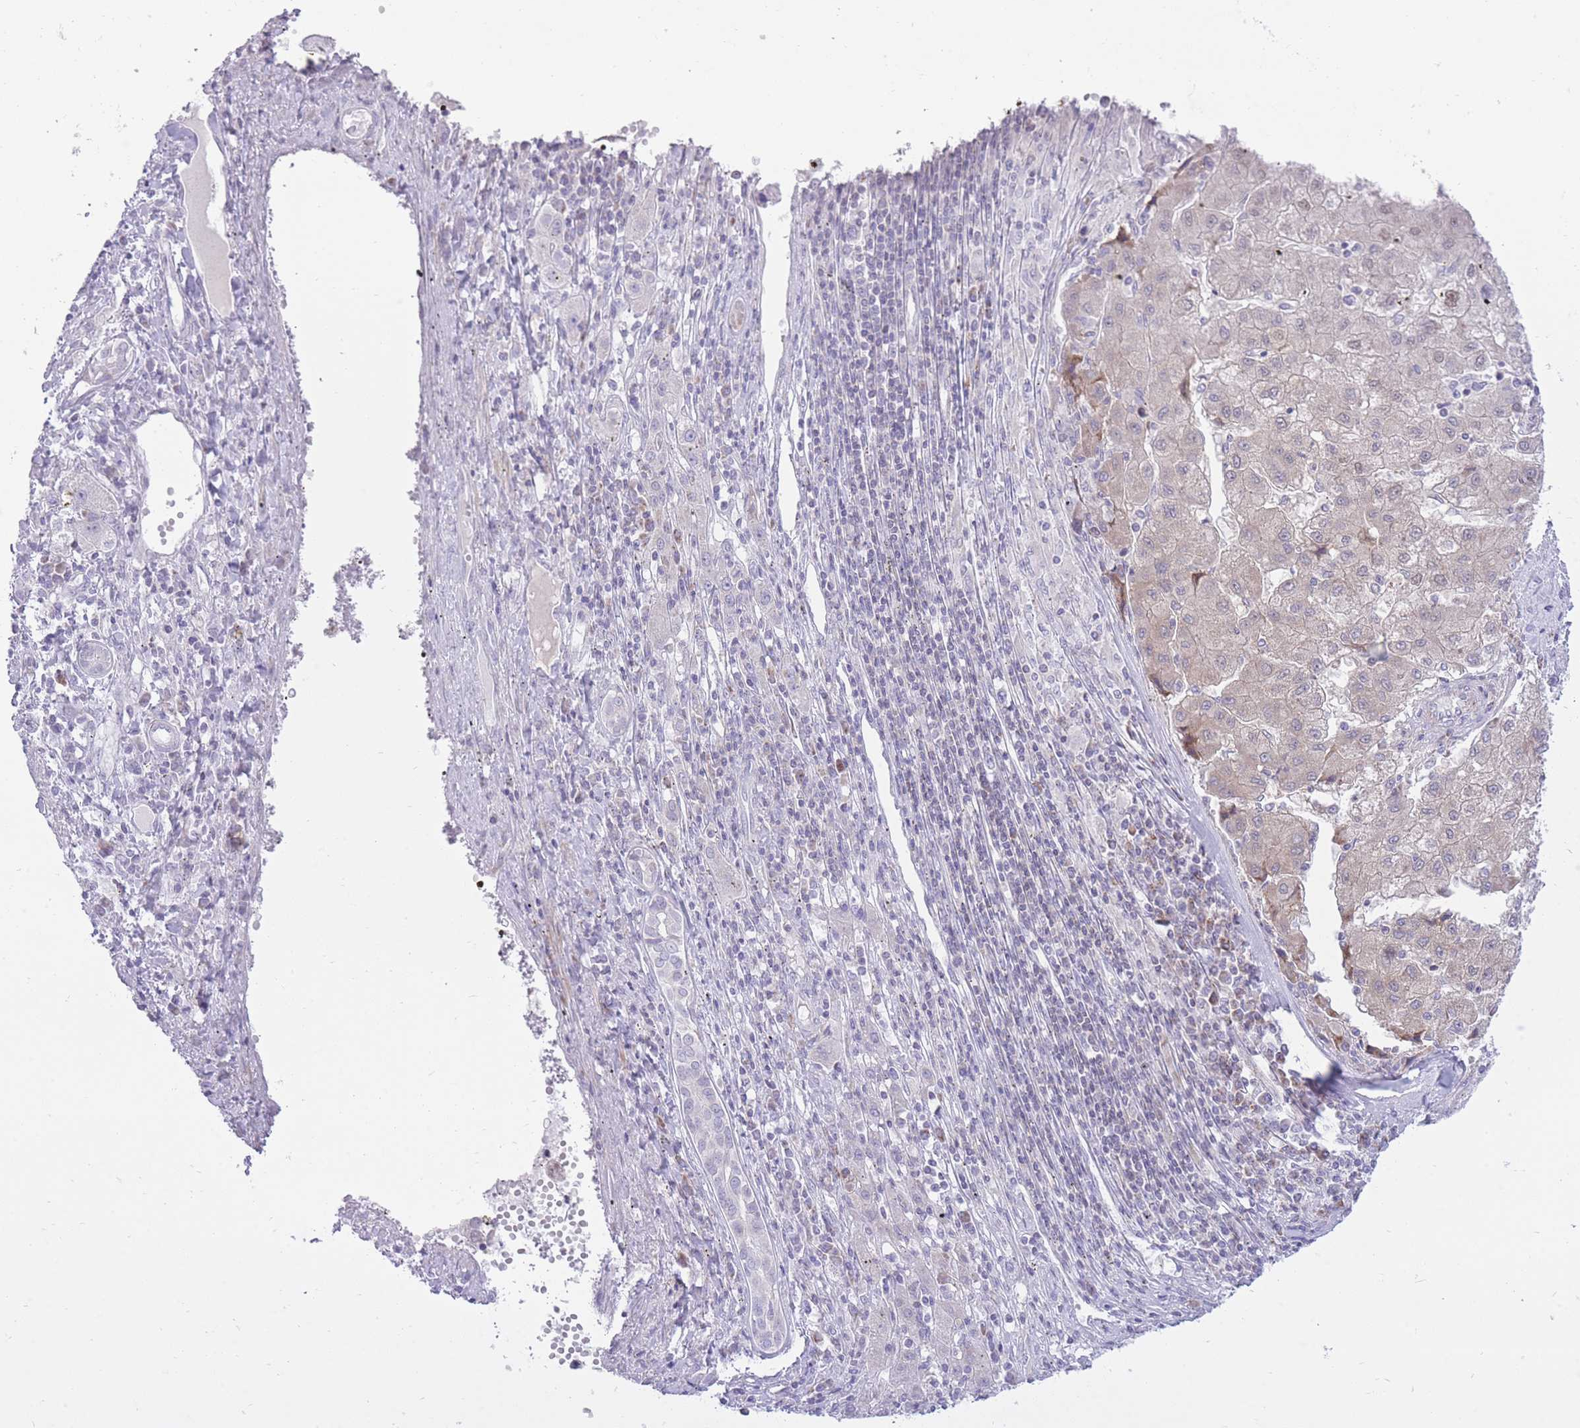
{"staining": {"intensity": "negative", "quantity": "none", "location": "none"}, "tissue": "liver cancer", "cell_type": "Tumor cells", "image_type": "cancer", "snomed": [{"axis": "morphology", "description": "Carcinoma, Hepatocellular, NOS"}, {"axis": "topography", "description": "Liver"}], "caption": "Photomicrograph shows no protein expression in tumor cells of liver cancer (hepatocellular carcinoma) tissue.", "gene": "DENND2D", "patient": {"sex": "male", "age": 72}}